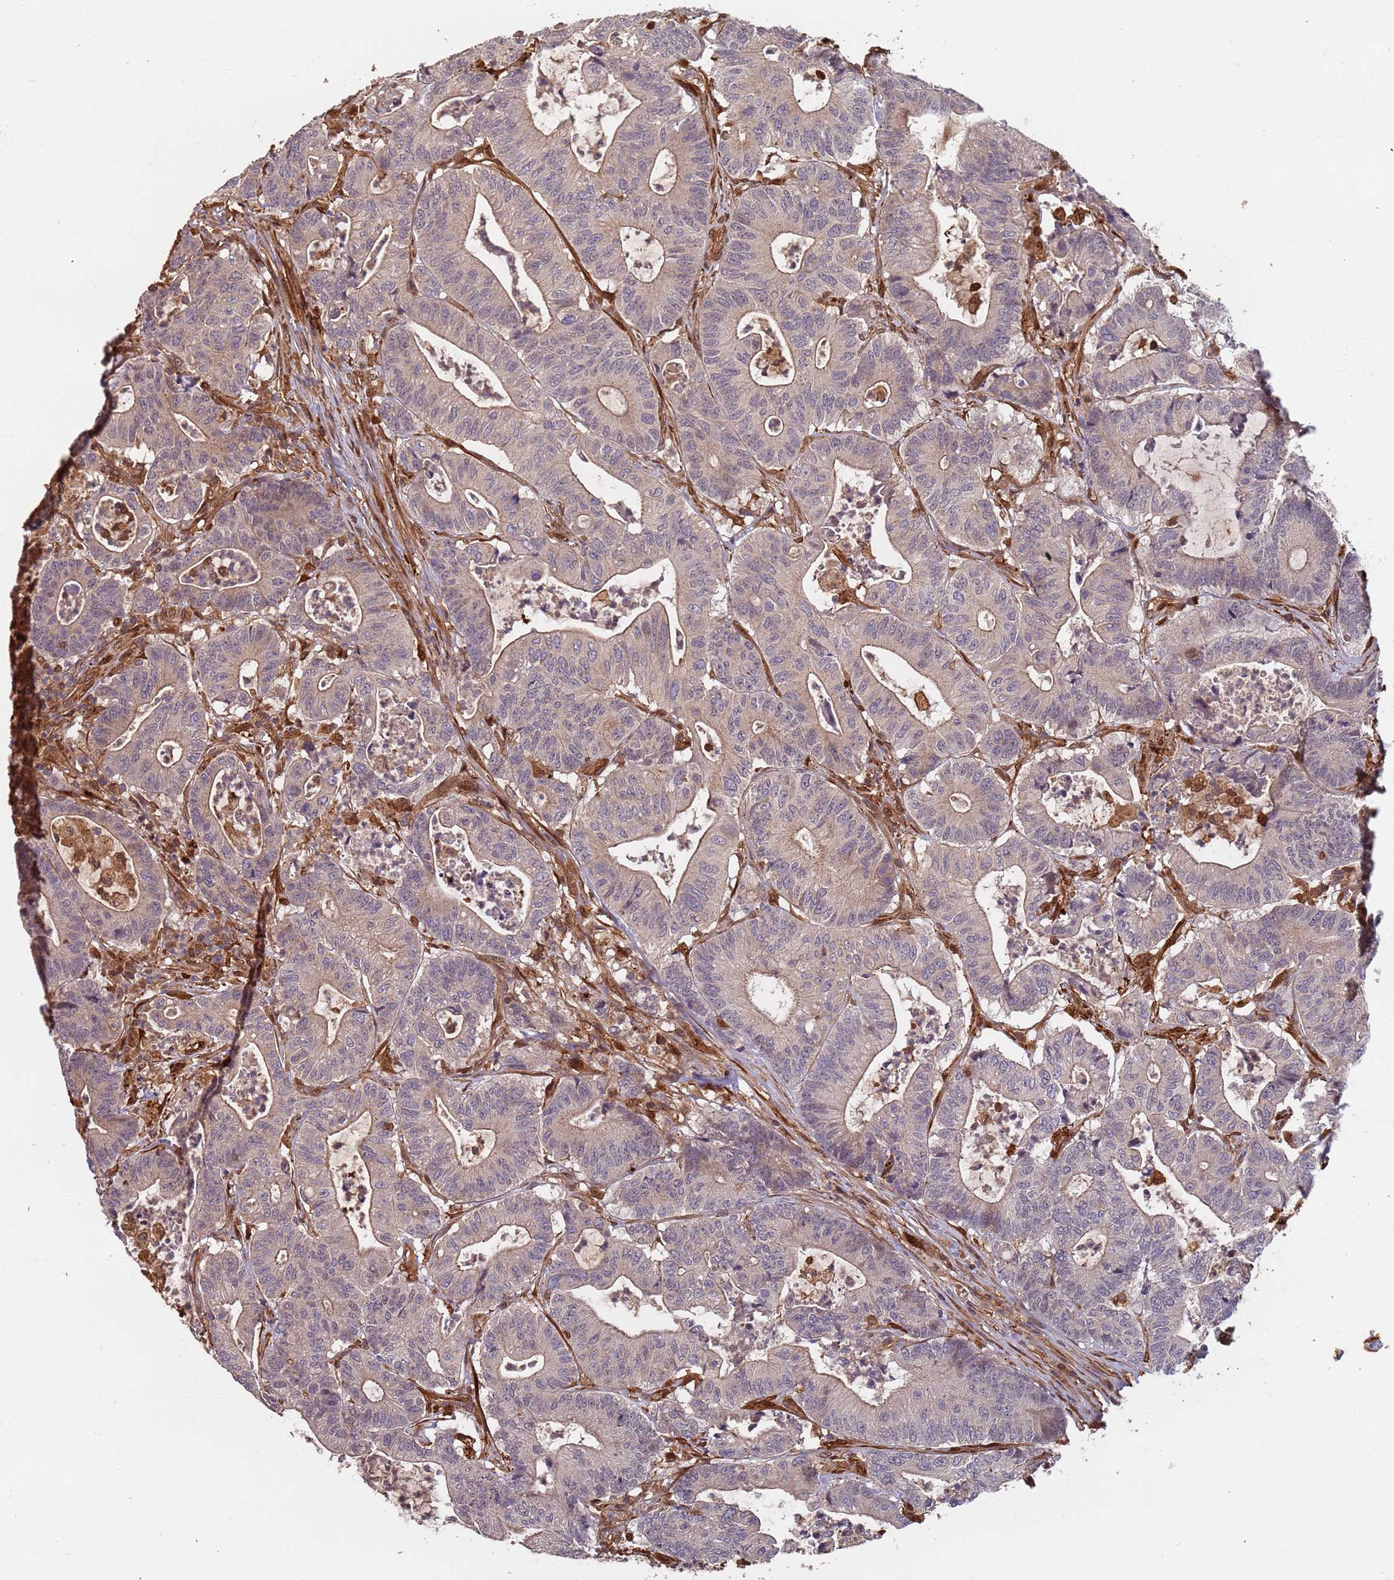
{"staining": {"intensity": "weak", "quantity": "25%-75%", "location": "cytoplasmic/membranous"}, "tissue": "colorectal cancer", "cell_type": "Tumor cells", "image_type": "cancer", "snomed": [{"axis": "morphology", "description": "Adenocarcinoma, NOS"}, {"axis": "topography", "description": "Colon"}], "caption": "High-magnification brightfield microscopy of colorectal cancer stained with DAB (3,3'-diaminobenzidine) (brown) and counterstained with hematoxylin (blue). tumor cells exhibit weak cytoplasmic/membranous staining is identified in about25%-75% of cells. Using DAB (brown) and hematoxylin (blue) stains, captured at high magnification using brightfield microscopy.", "gene": "SDCCAG8", "patient": {"sex": "female", "age": 84}}